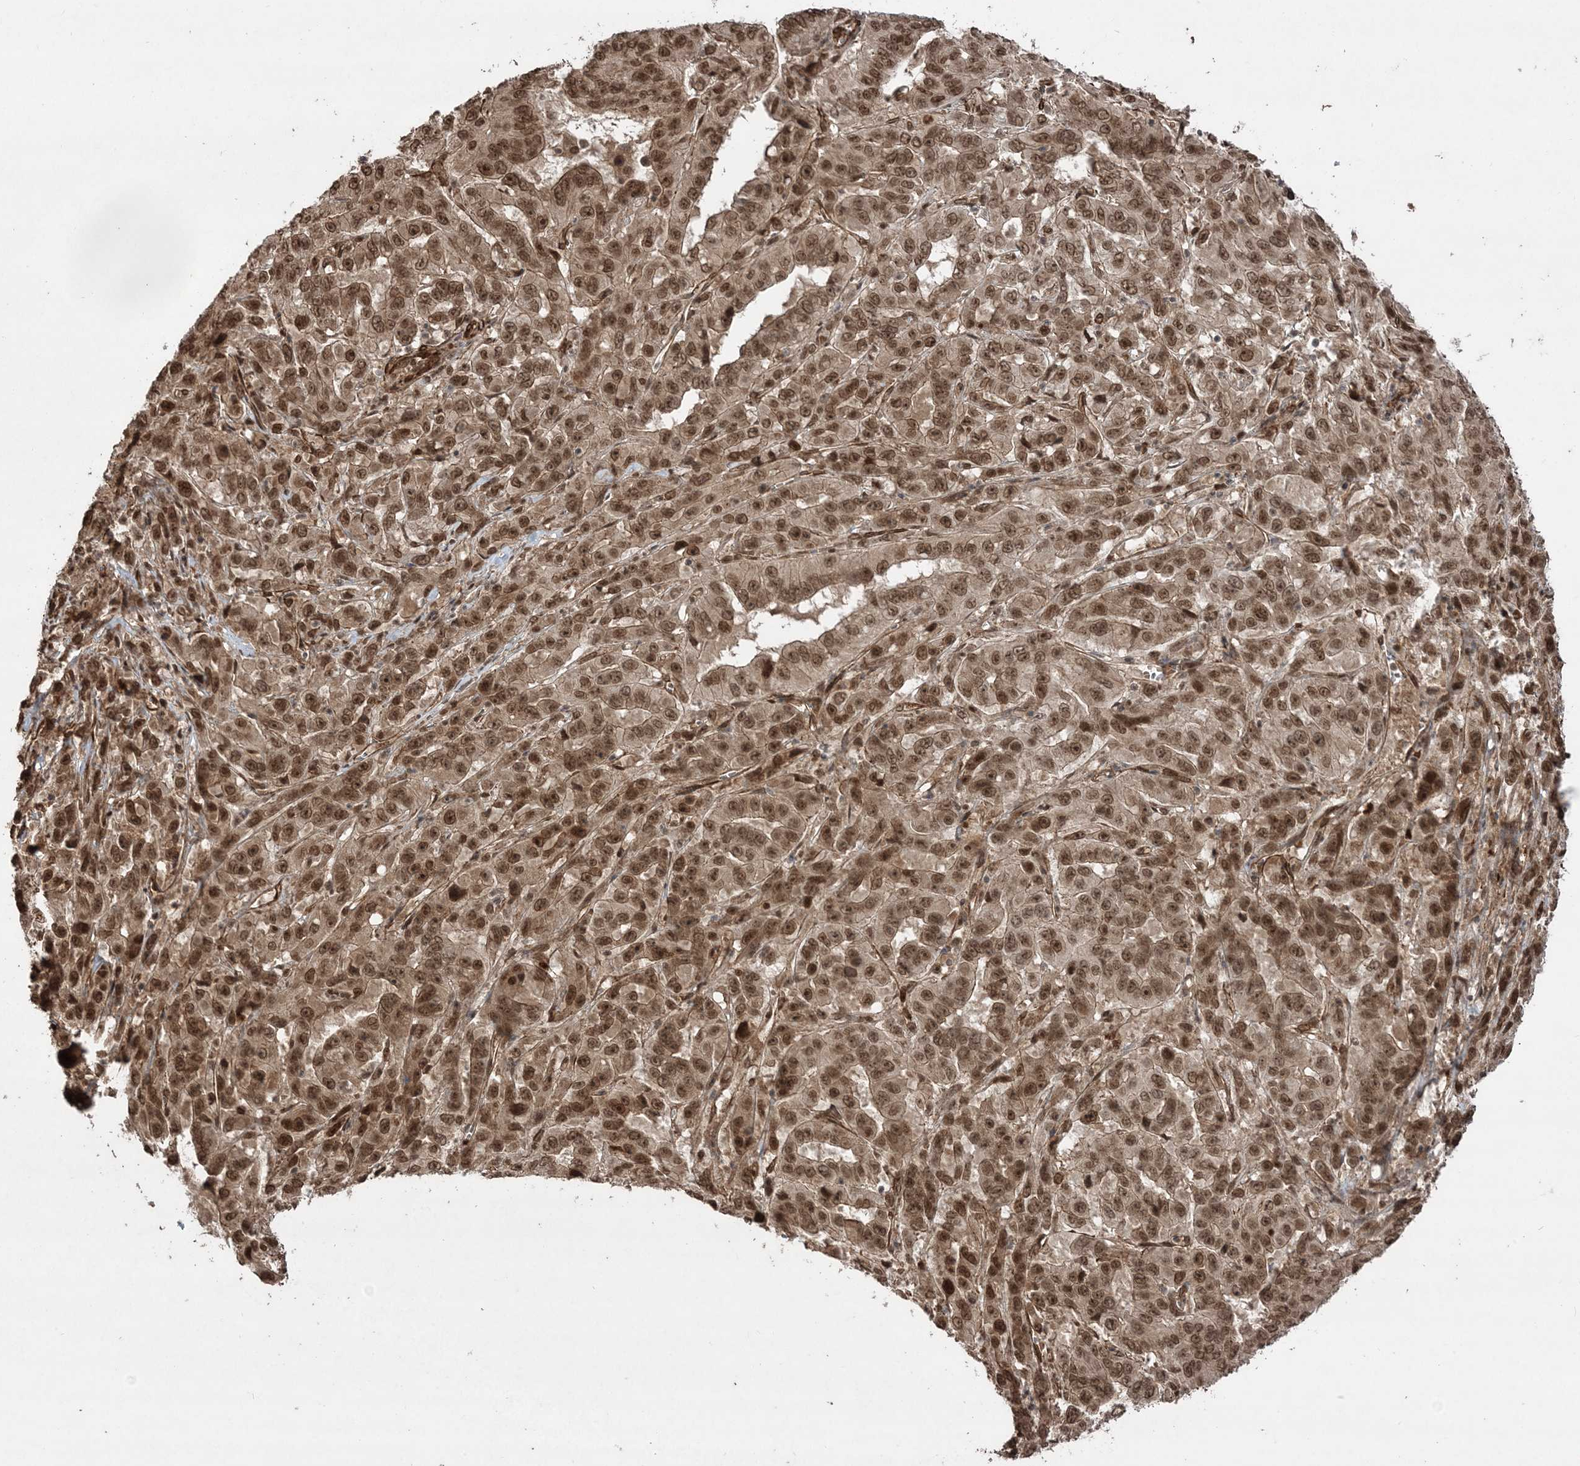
{"staining": {"intensity": "moderate", "quantity": ">75%", "location": "cytoplasmic/membranous,nuclear"}, "tissue": "pancreatic cancer", "cell_type": "Tumor cells", "image_type": "cancer", "snomed": [{"axis": "morphology", "description": "Adenocarcinoma, NOS"}, {"axis": "topography", "description": "Pancreas"}], "caption": "Moderate cytoplasmic/membranous and nuclear staining for a protein is present in about >75% of tumor cells of pancreatic cancer using immunohistochemistry.", "gene": "ETAA1", "patient": {"sex": "male", "age": 63}}